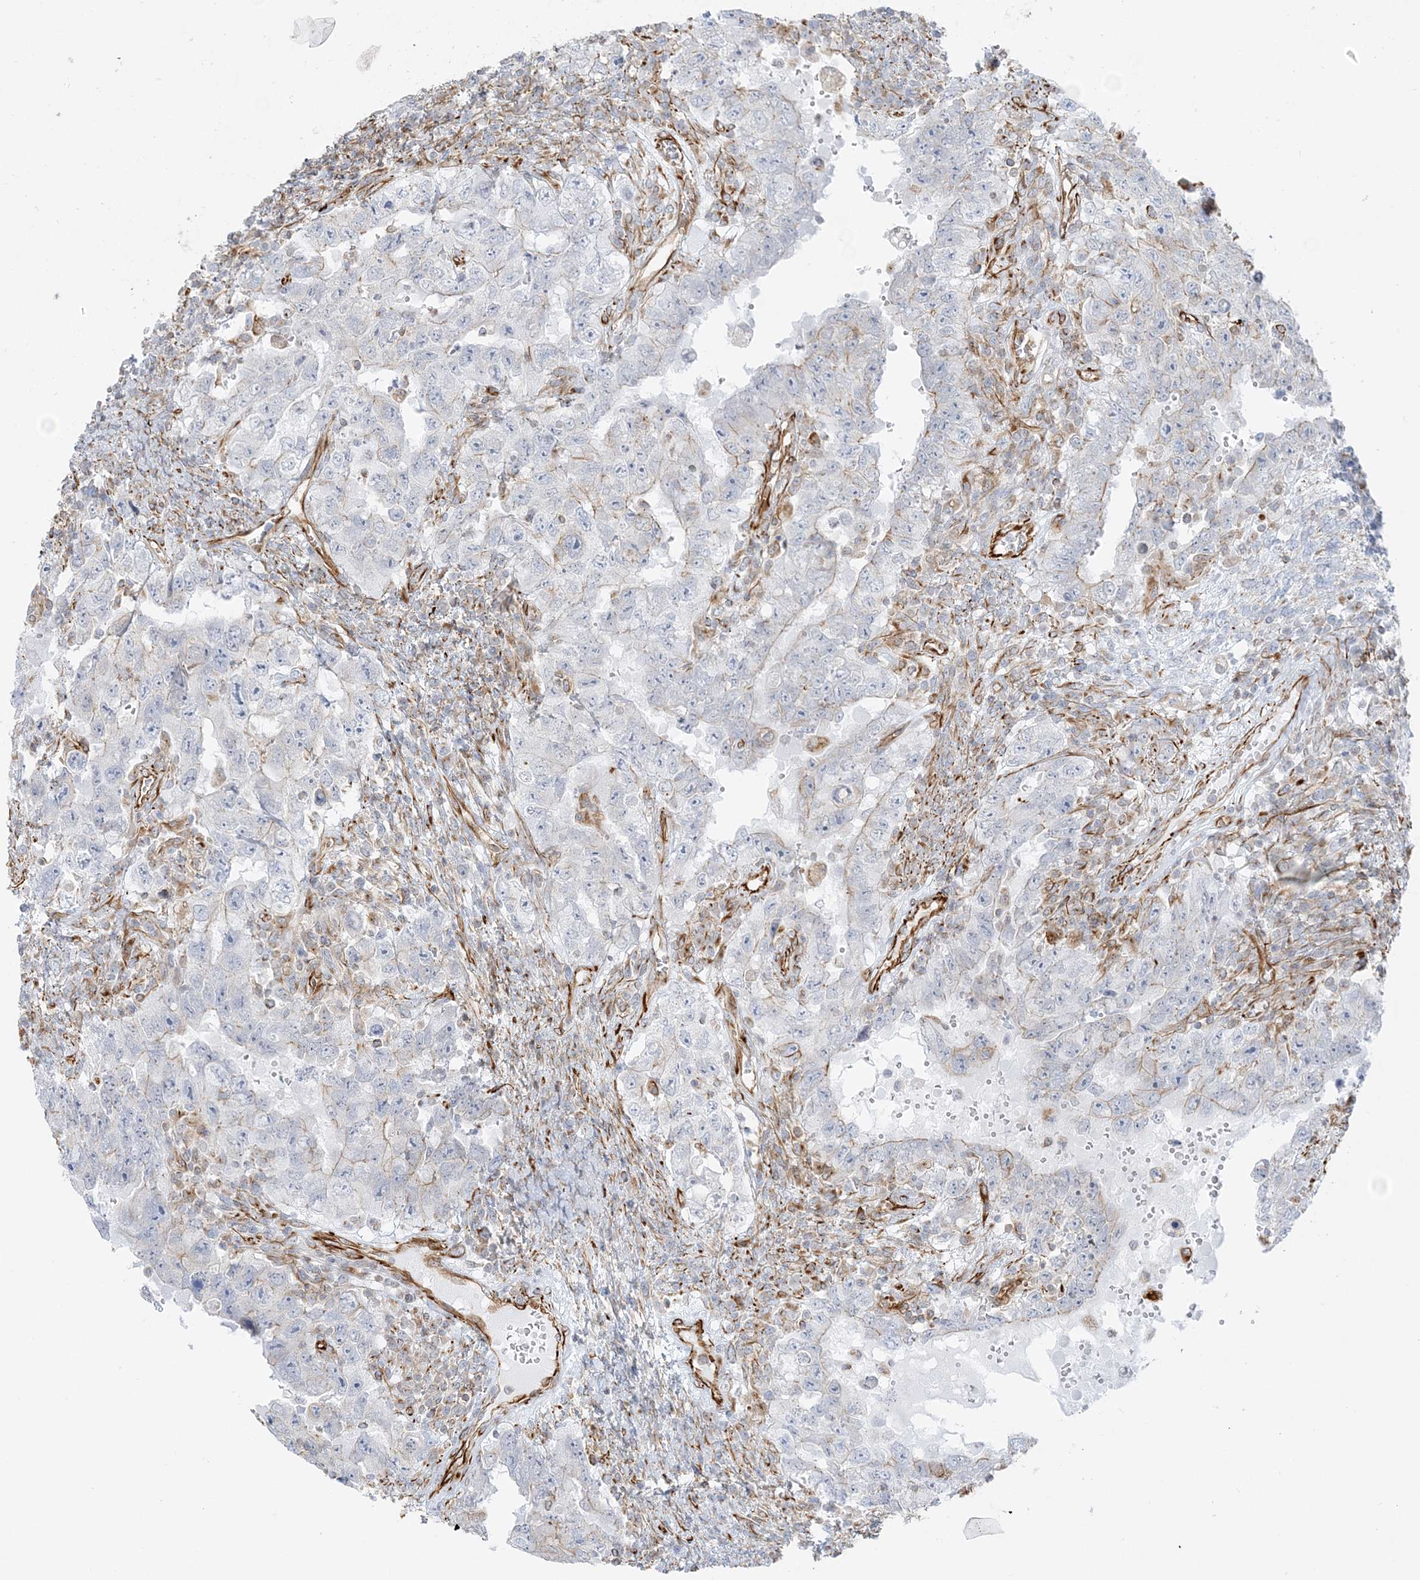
{"staining": {"intensity": "negative", "quantity": "none", "location": "none"}, "tissue": "testis cancer", "cell_type": "Tumor cells", "image_type": "cancer", "snomed": [{"axis": "morphology", "description": "Carcinoma, Embryonal, NOS"}, {"axis": "topography", "description": "Testis"}], "caption": "Testis cancer (embryonal carcinoma) stained for a protein using immunohistochemistry (IHC) reveals no positivity tumor cells.", "gene": "SCLT1", "patient": {"sex": "male", "age": 26}}